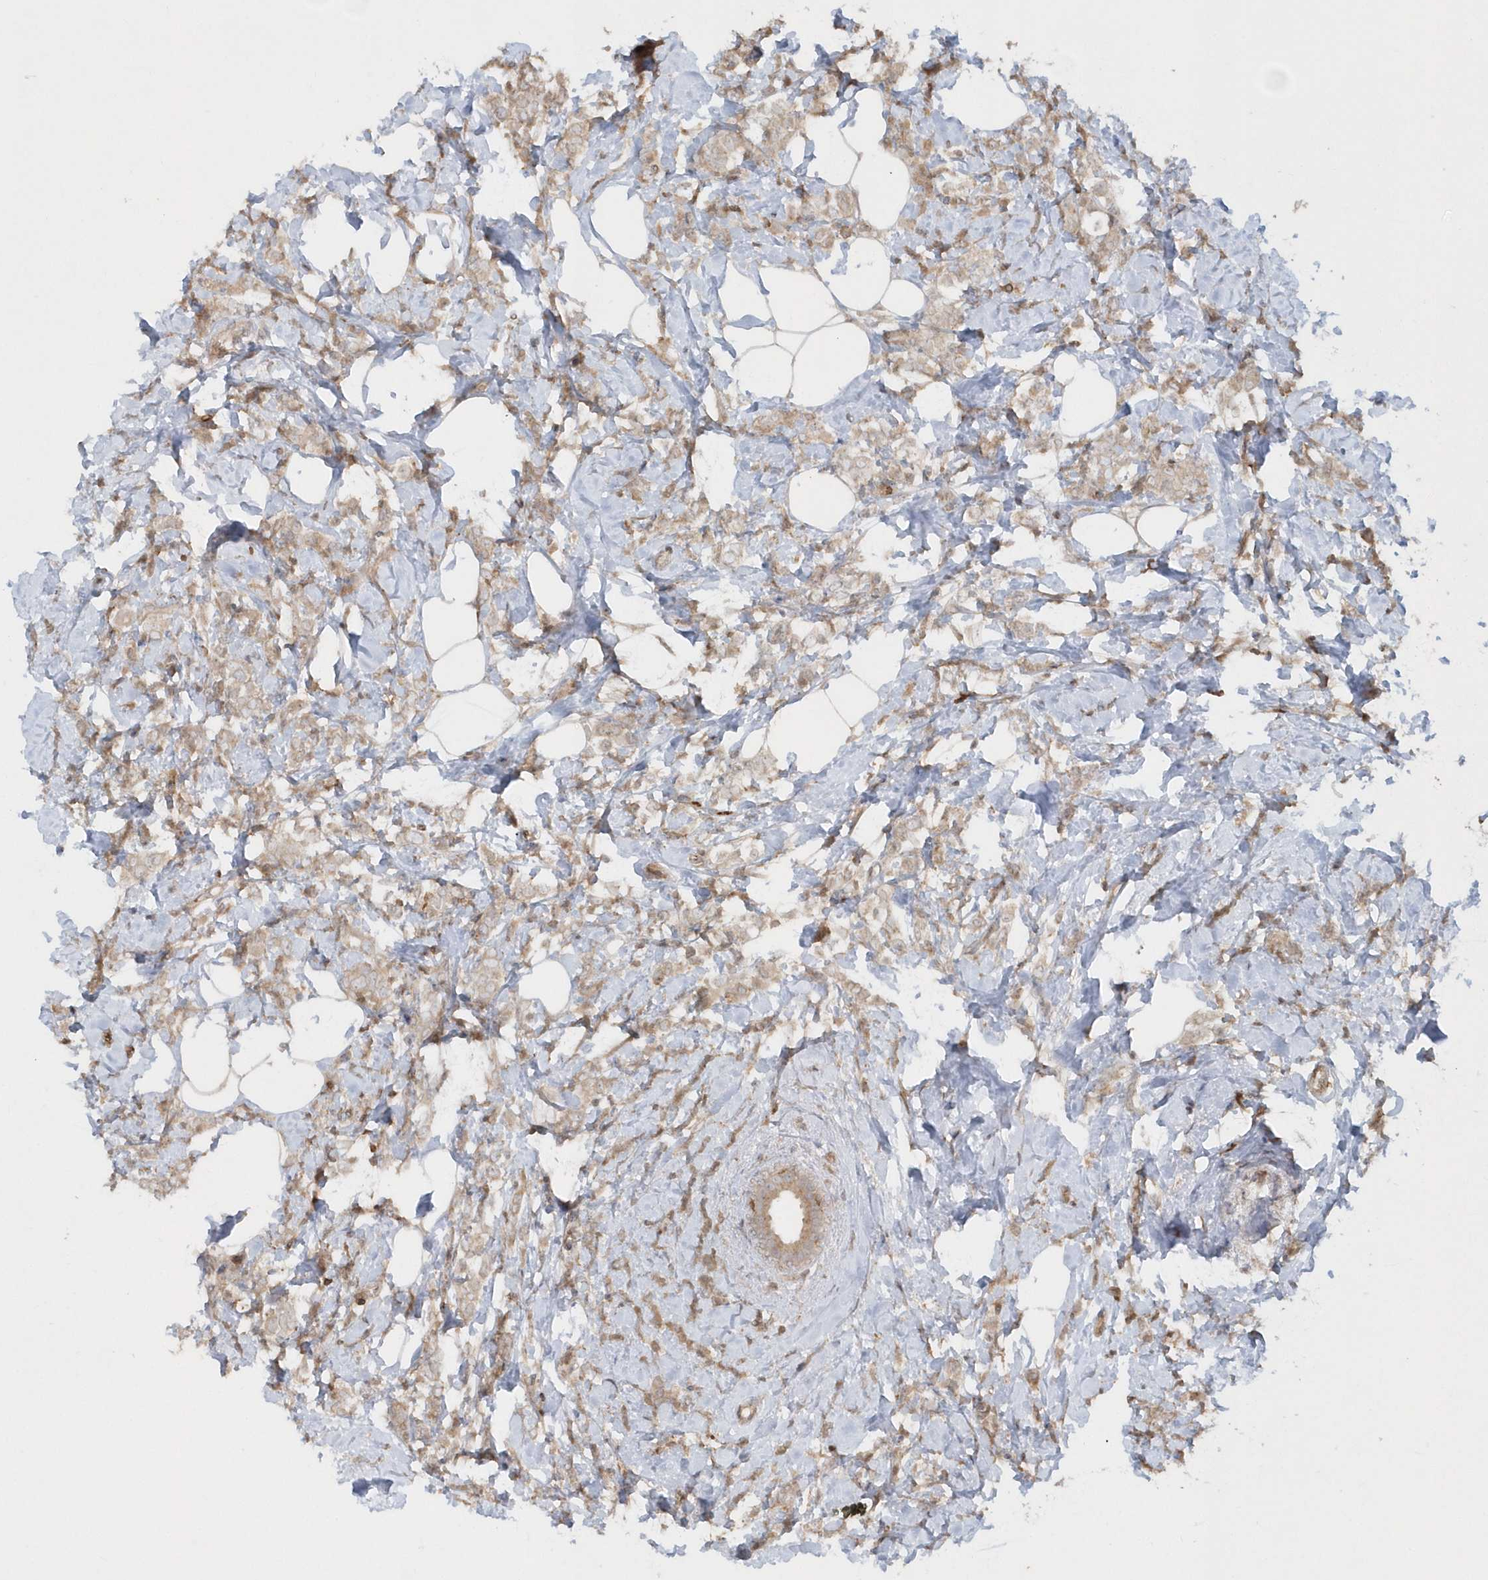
{"staining": {"intensity": "weak", "quantity": ">75%", "location": "cytoplasmic/membranous"}, "tissue": "breast cancer", "cell_type": "Tumor cells", "image_type": "cancer", "snomed": [{"axis": "morphology", "description": "Lobular carcinoma"}, {"axis": "topography", "description": "Breast"}], "caption": "Immunohistochemical staining of breast lobular carcinoma shows weak cytoplasmic/membranous protein positivity in about >75% of tumor cells. (DAB (3,3'-diaminobenzidine) = brown stain, brightfield microscopy at high magnification).", "gene": "BSN", "patient": {"sex": "female", "age": 47}}